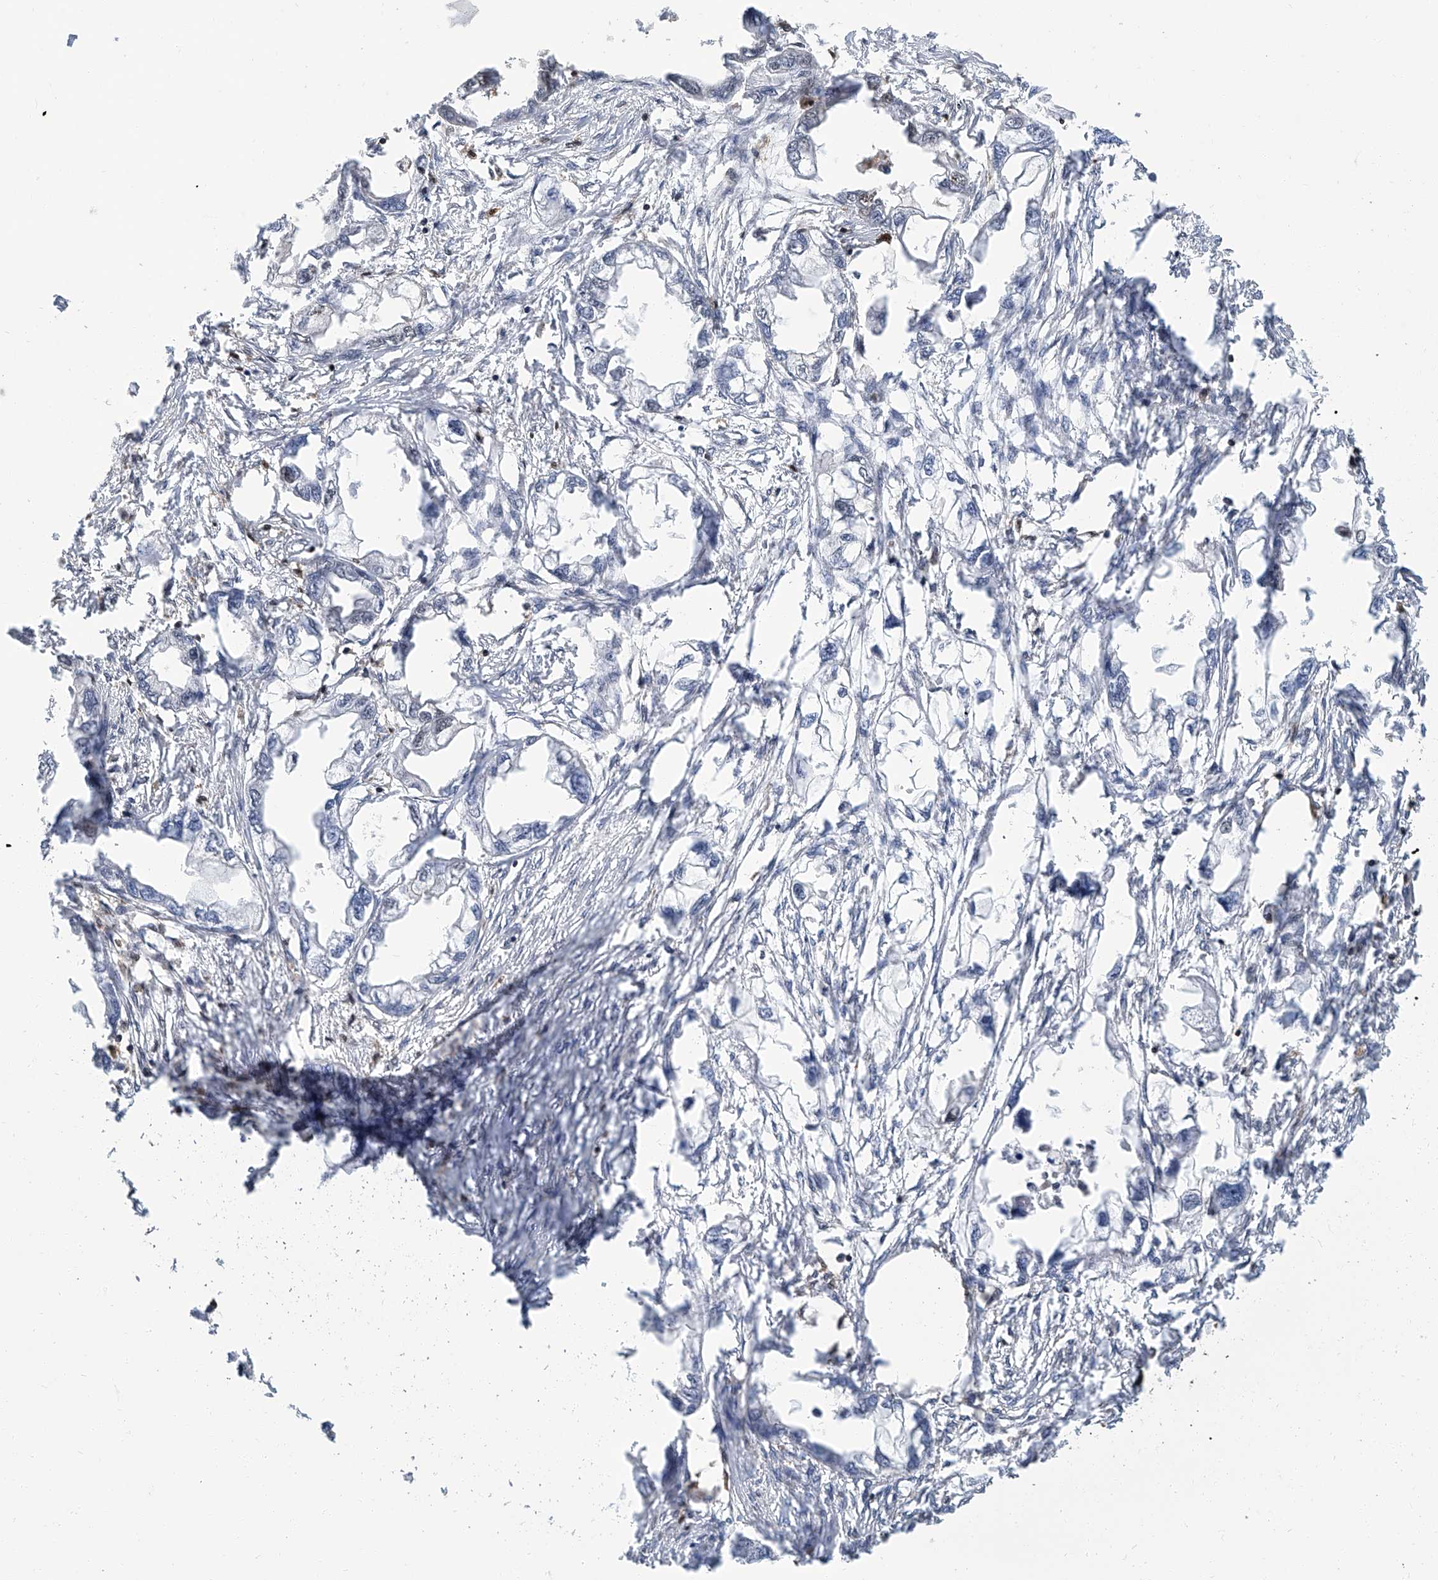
{"staining": {"intensity": "negative", "quantity": "none", "location": "none"}, "tissue": "endometrial cancer", "cell_type": "Tumor cells", "image_type": "cancer", "snomed": [{"axis": "morphology", "description": "Adenocarcinoma, NOS"}, {"axis": "morphology", "description": "Adenocarcinoma, metastatic, NOS"}, {"axis": "topography", "description": "Adipose tissue"}, {"axis": "topography", "description": "Endometrium"}], "caption": "A photomicrograph of endometrial cancer stained for a protein exhibits no brown staining in tumor cells.", "gene": "PSMB10", "patient": {"sex": "female", "age": 67}}